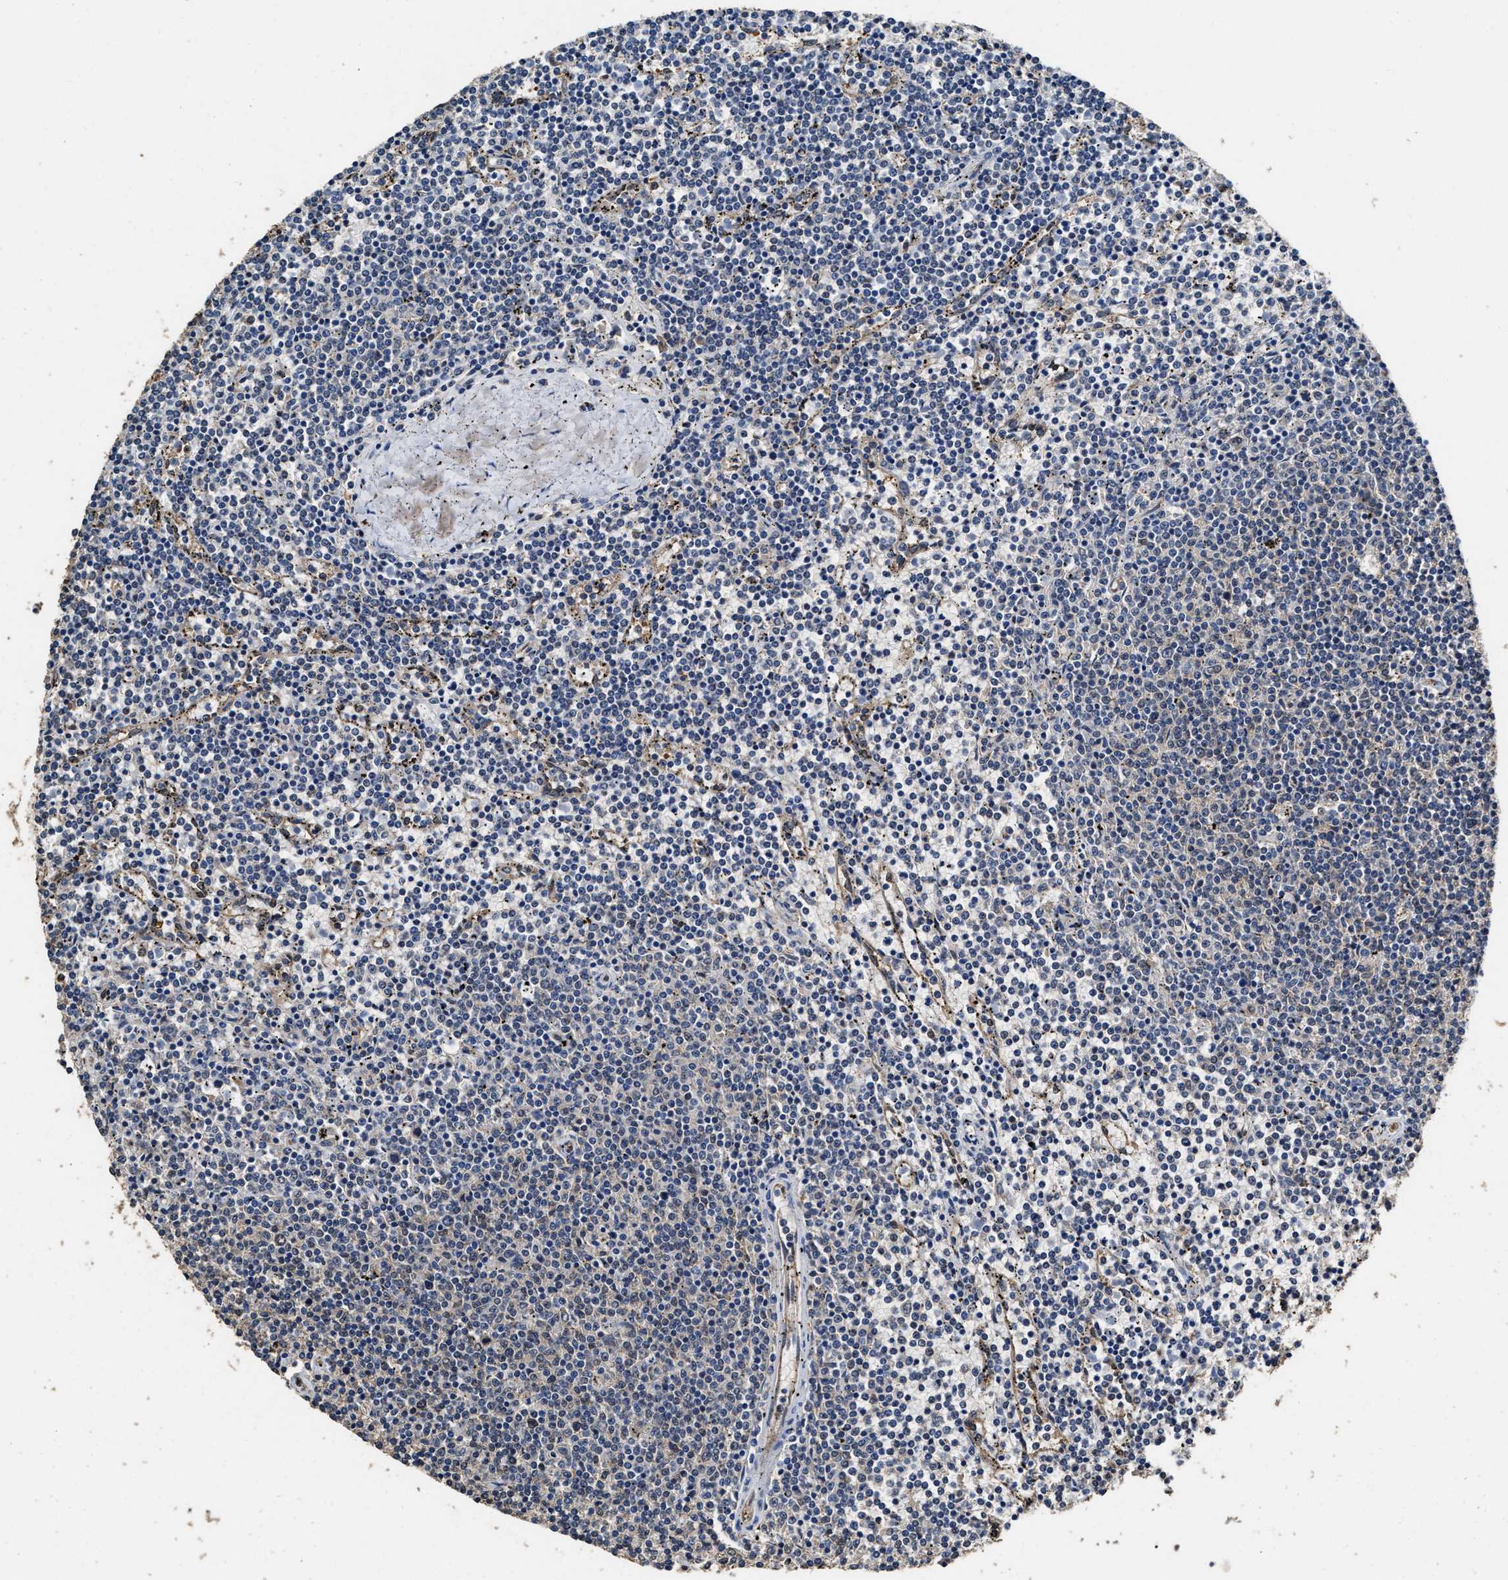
{"staining": {"intensity": "negative", "quantity": "none", "location": "none"}, "tissue": "lymphoma", "cell_type": "Tumor cells", "image_type": "cancer", "snomed": [{"axis": "morphology", "description": "Malignant lymphoma, non-Hodgkin's type, Low grade"}, {"axis": "topography", "description": "Spleen"}], "caption": "IHC of human lymphoma reveals no expression in tumor cells. (DAB (3,3'-diaminobenzidine) IHC visualized using brightfield microscopy, high magnification).", "gene": "YWHAE", "patient": {"sex": "female", "age": 50}}